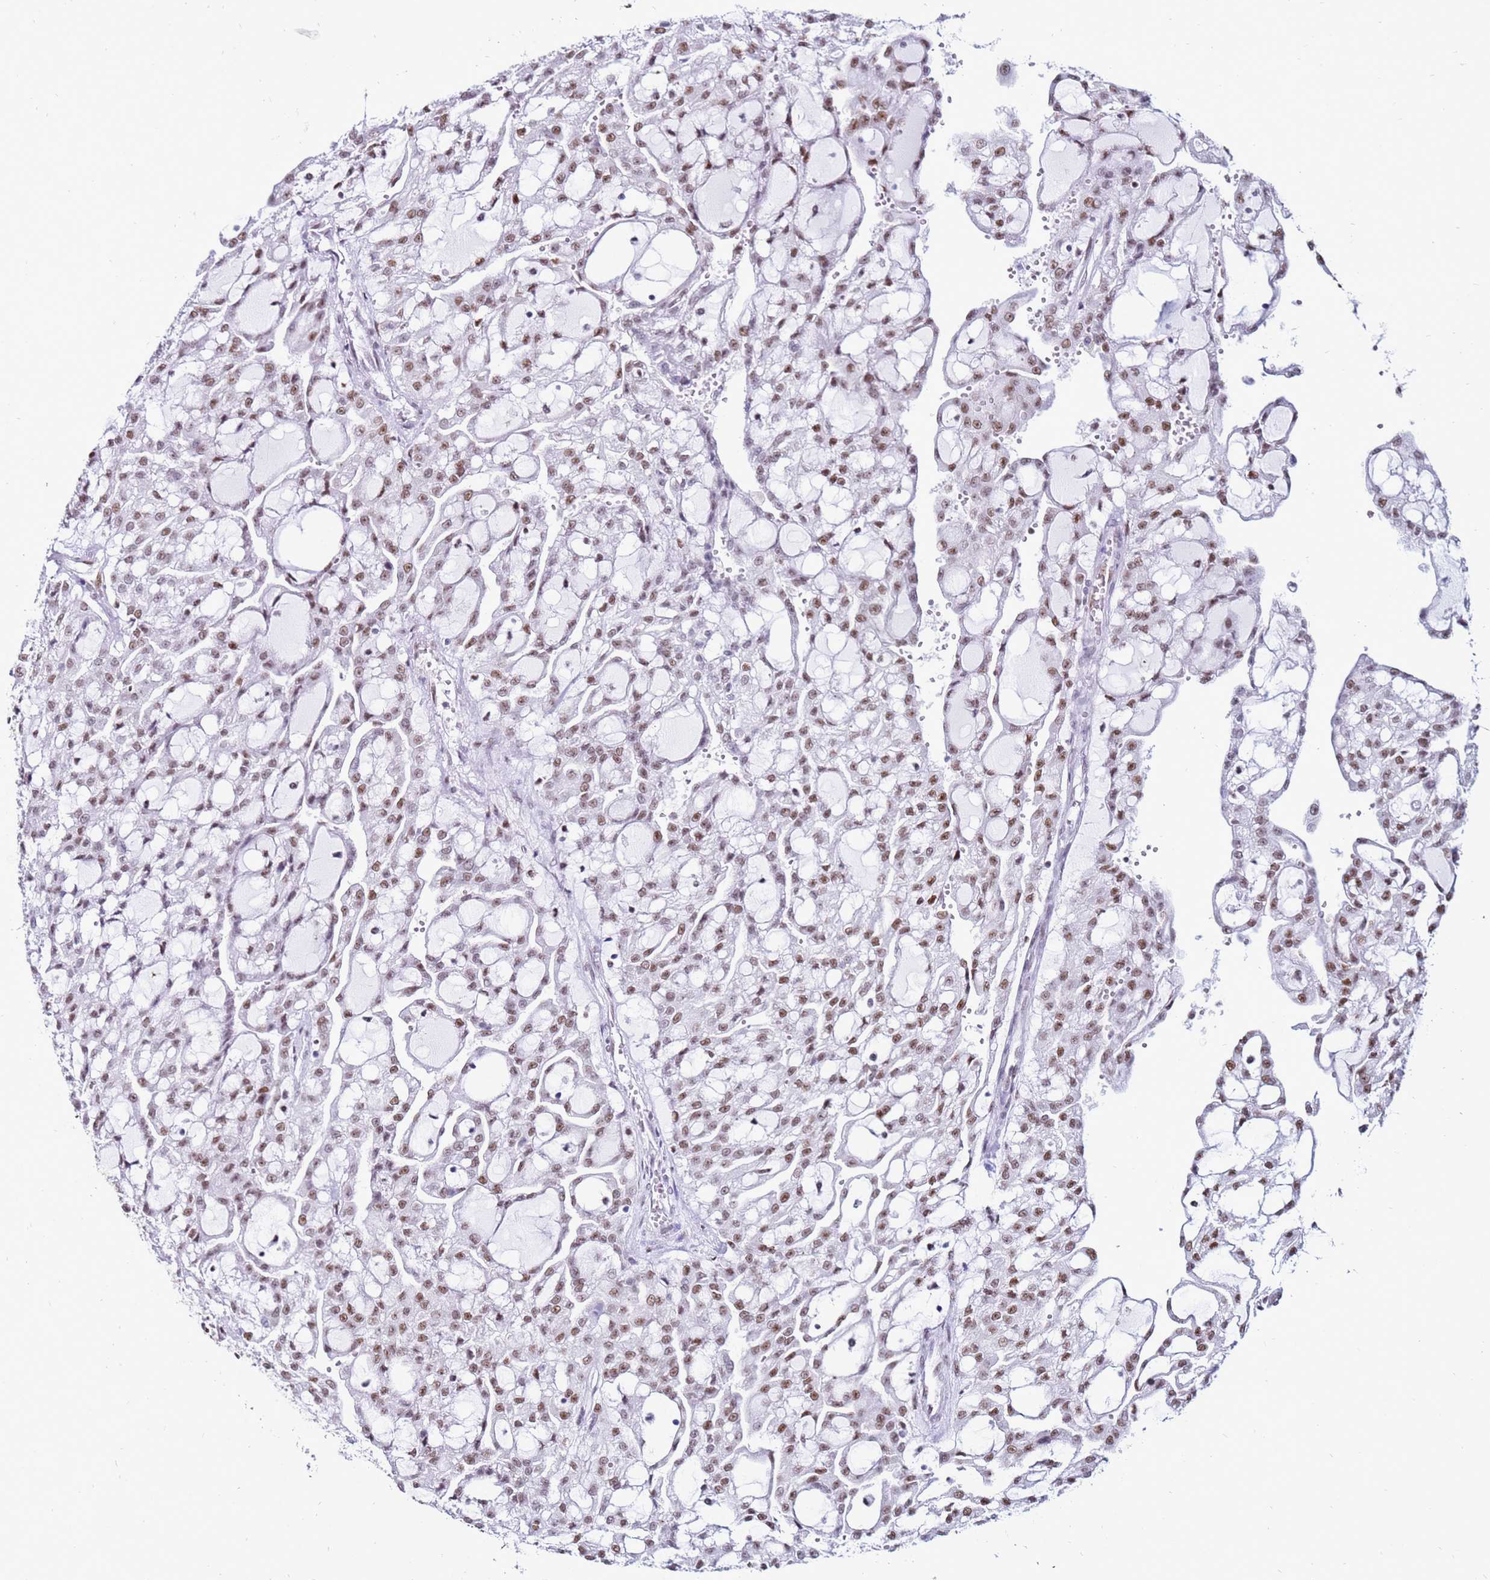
{"staining": {"intensity": "moderate", "quantity": "25%-75%", "location": "nuclear"}, "tissue": "renal cancer", "cell_type": "Tumor cells", "image_type": "cancer", "snomed": [{"axis": "morphology", "description": "Adenocarcinoma, NOS"}, {"axis": "topography", "description": "Kidney"}], "caption": "IHC (DAB) staining of human adenocarcinoma (renal) demonstrates moderate nuclear protein positivity in approximately 25%-75% of tumor cells.", "gene": "KPNA4", "patient": {"sex": "male", "age": 63}}